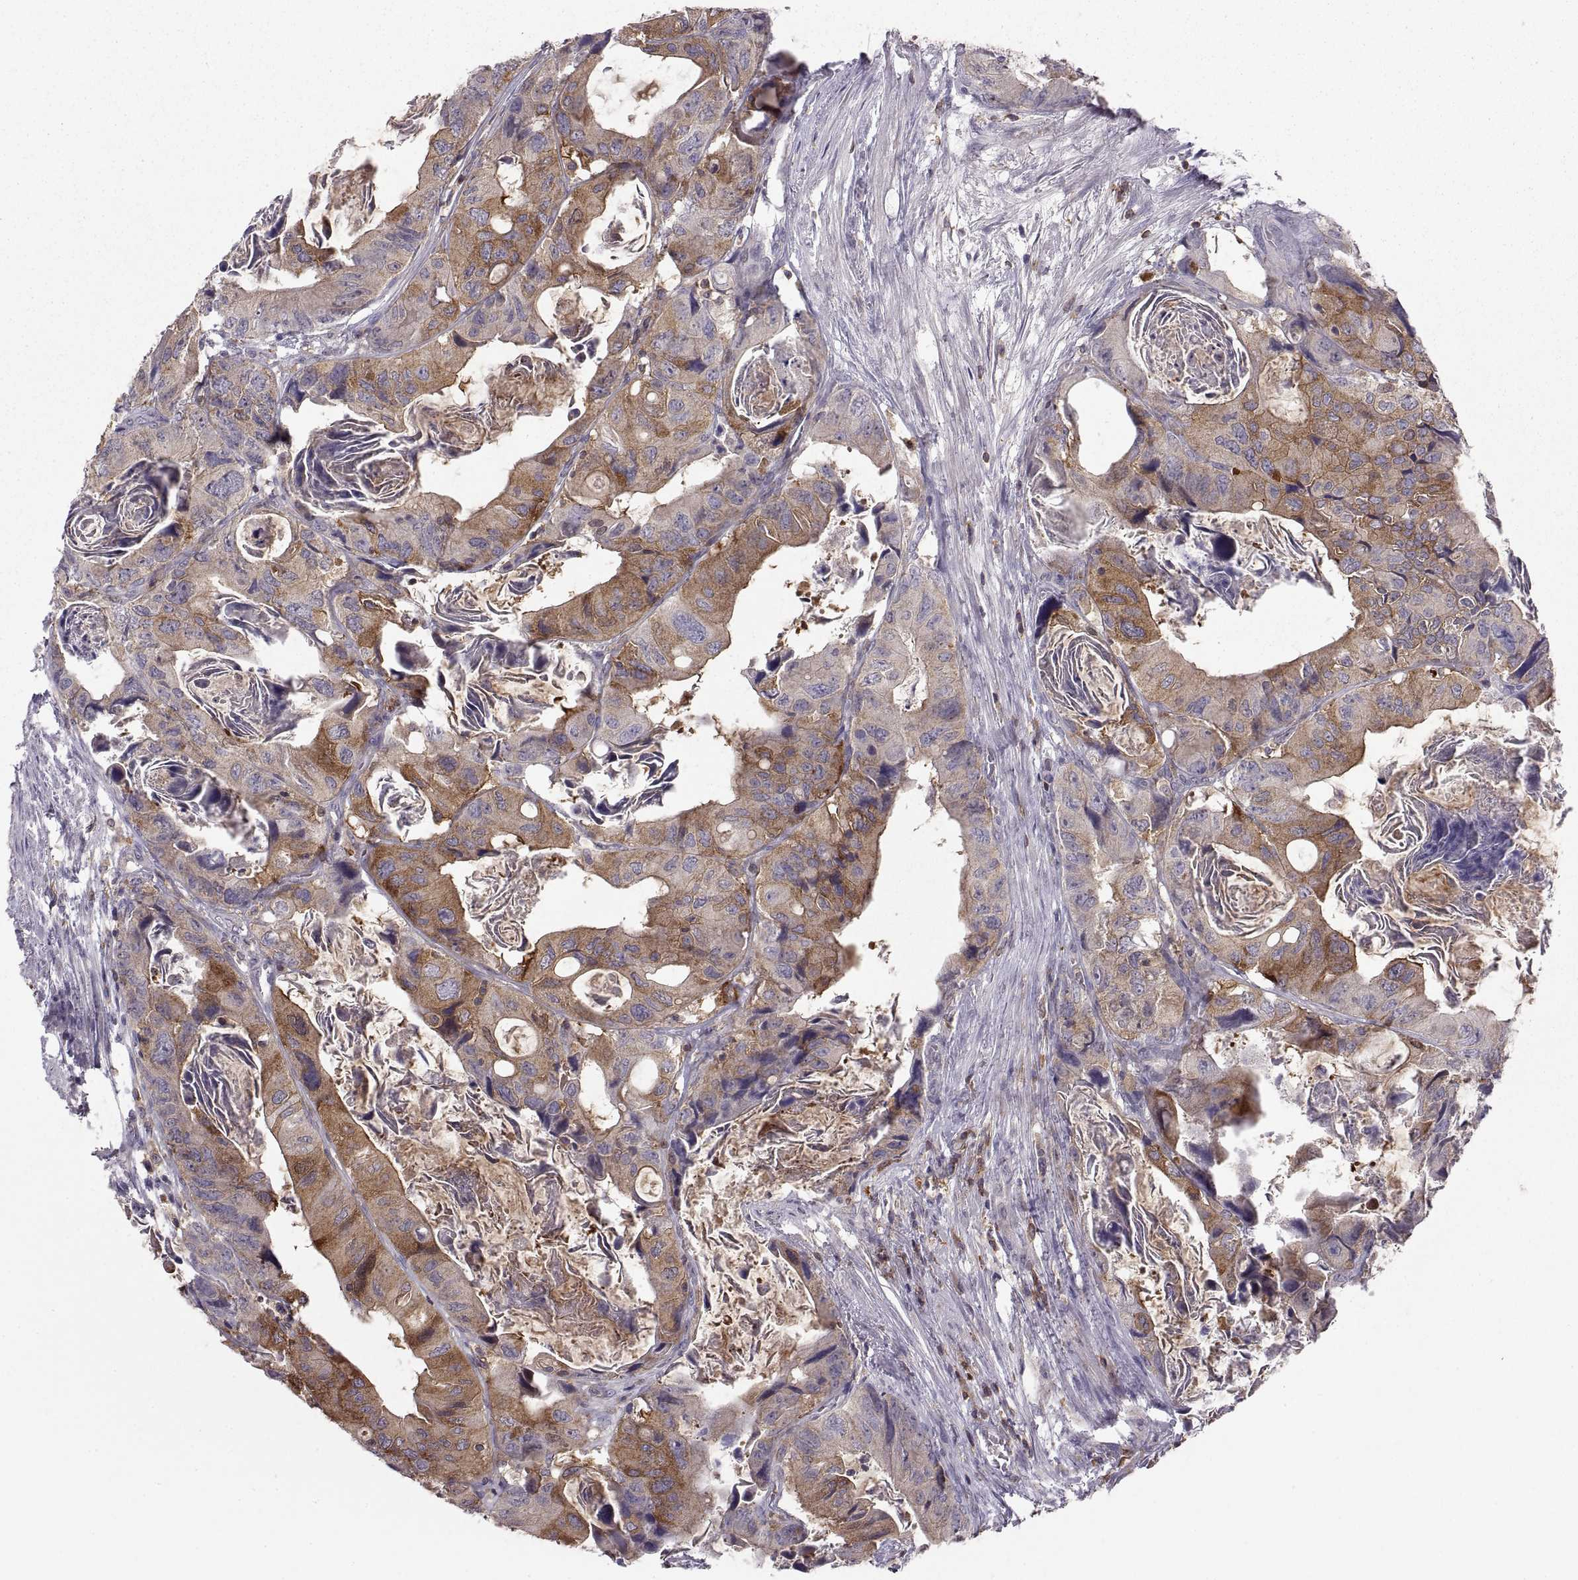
{"staining": {"intensity": "strong", "quantity": "<25%", "location": "cytoplasmic/membranous"}, "tissue": "colorectal cancer", "cell_type": "Tumor cells", "image_type": "cancer", "snomed": [{"axis": "morphology", "description": "Adenocarcinoma, NOS"}, {"axis": "topography", "description": "Rectum"}], "caption": "Immunohistochemical staining of human colorectal adenocarcinoma demonstrates medium levels of strong cytoplasmic/membranous positivity in about <25% of tumor cells.", "gene": "EZR", "patient": {"sex": "male", "age": 64}}